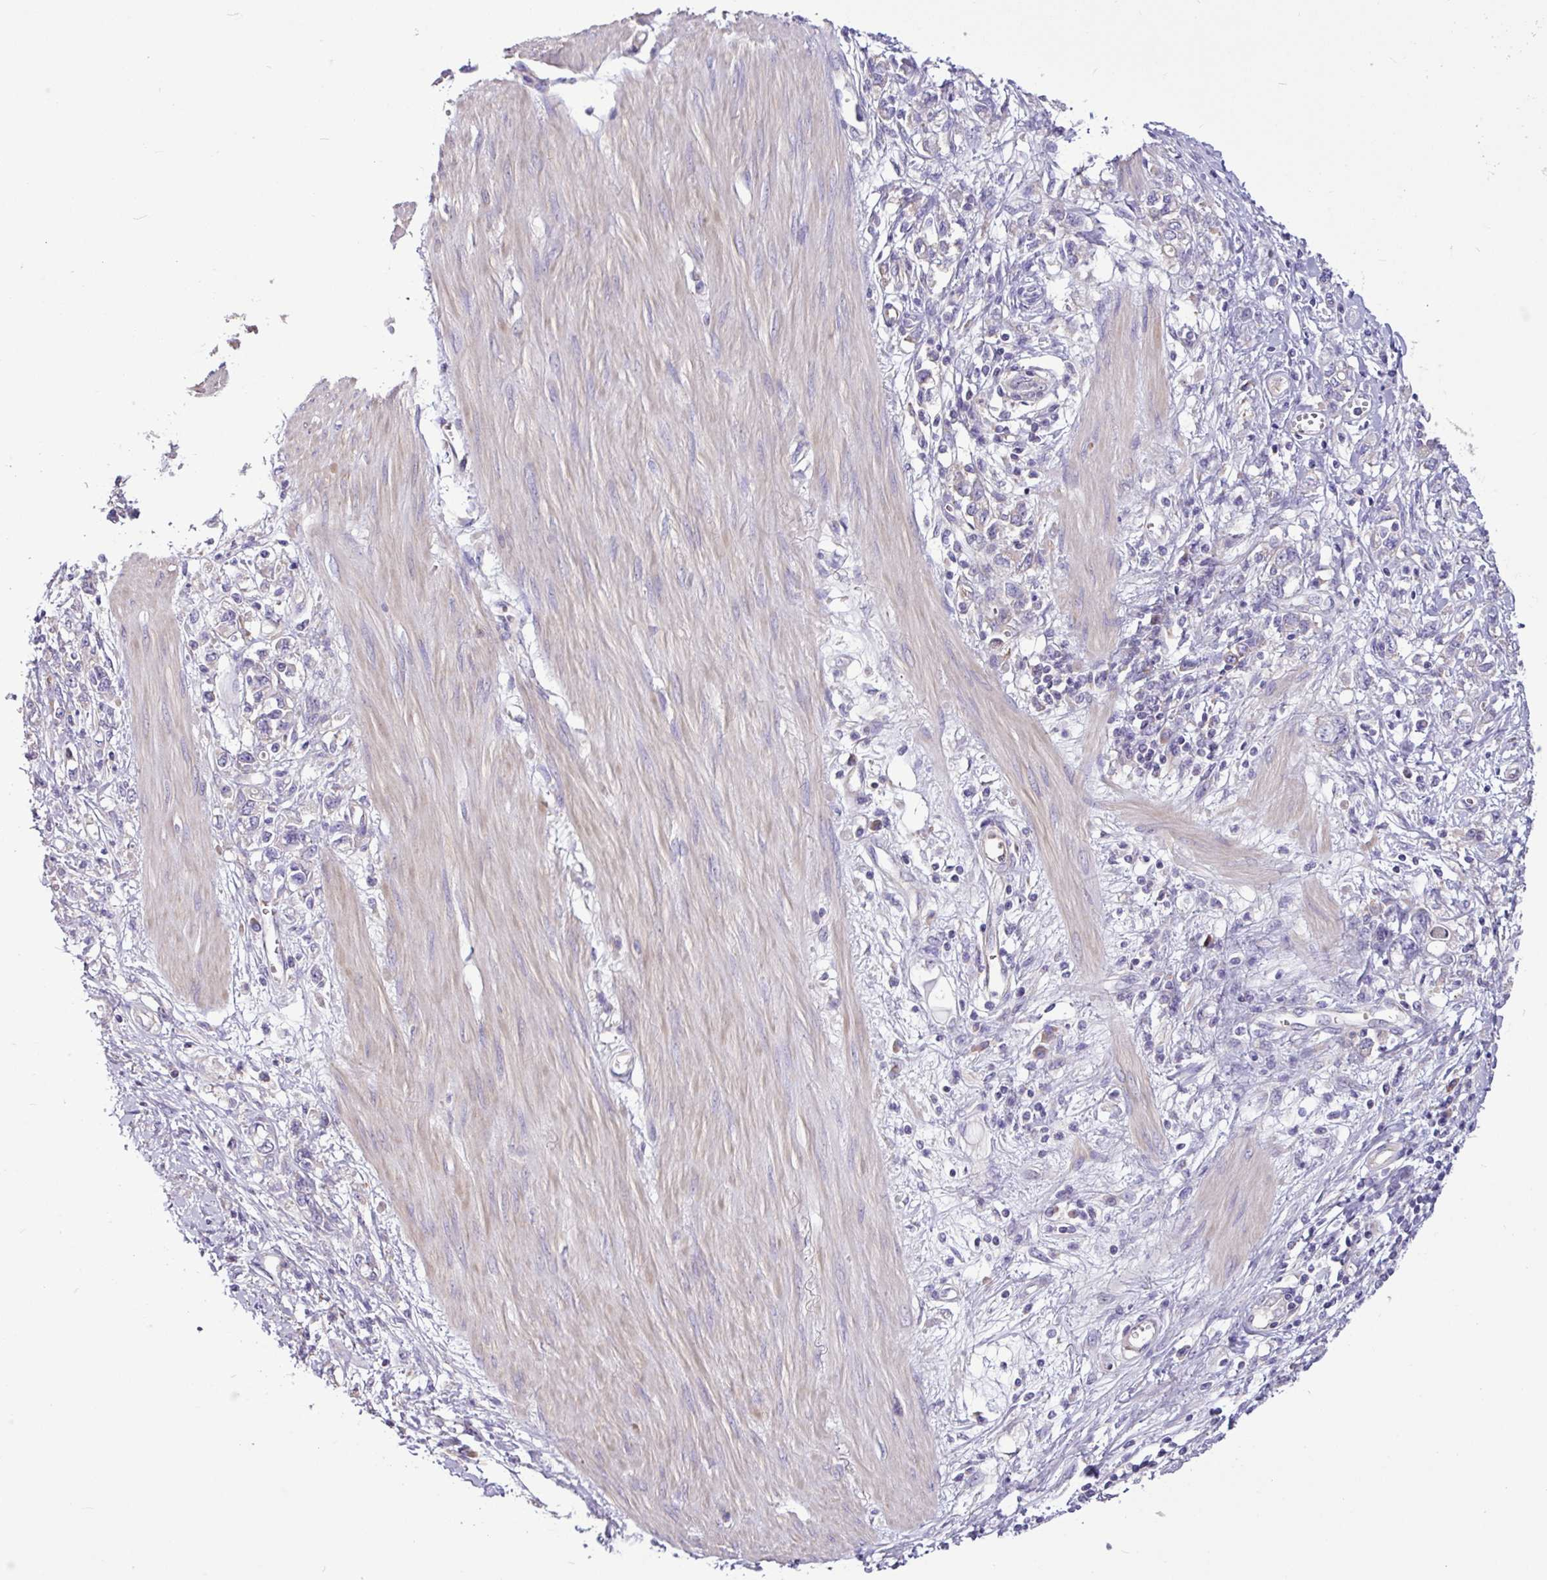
{"staining": {"intensity": "negative", "quantity": "none", "location": "none"}, "tissue": "stomach cancer", "cell_type": "Tumor cells", "image_type": "cancer", "snomed": [{"axis": "morphology", "description": "Adenocarcinoma, NOS"}, {"axis": "topography", "description": "Stomach"}], "caption": "Image shows no significant protein positivity in tumor cells of stomach adenocarcinoma.", "gene": "MROH2A", "patient": {"sex": "female", "age": 76}}